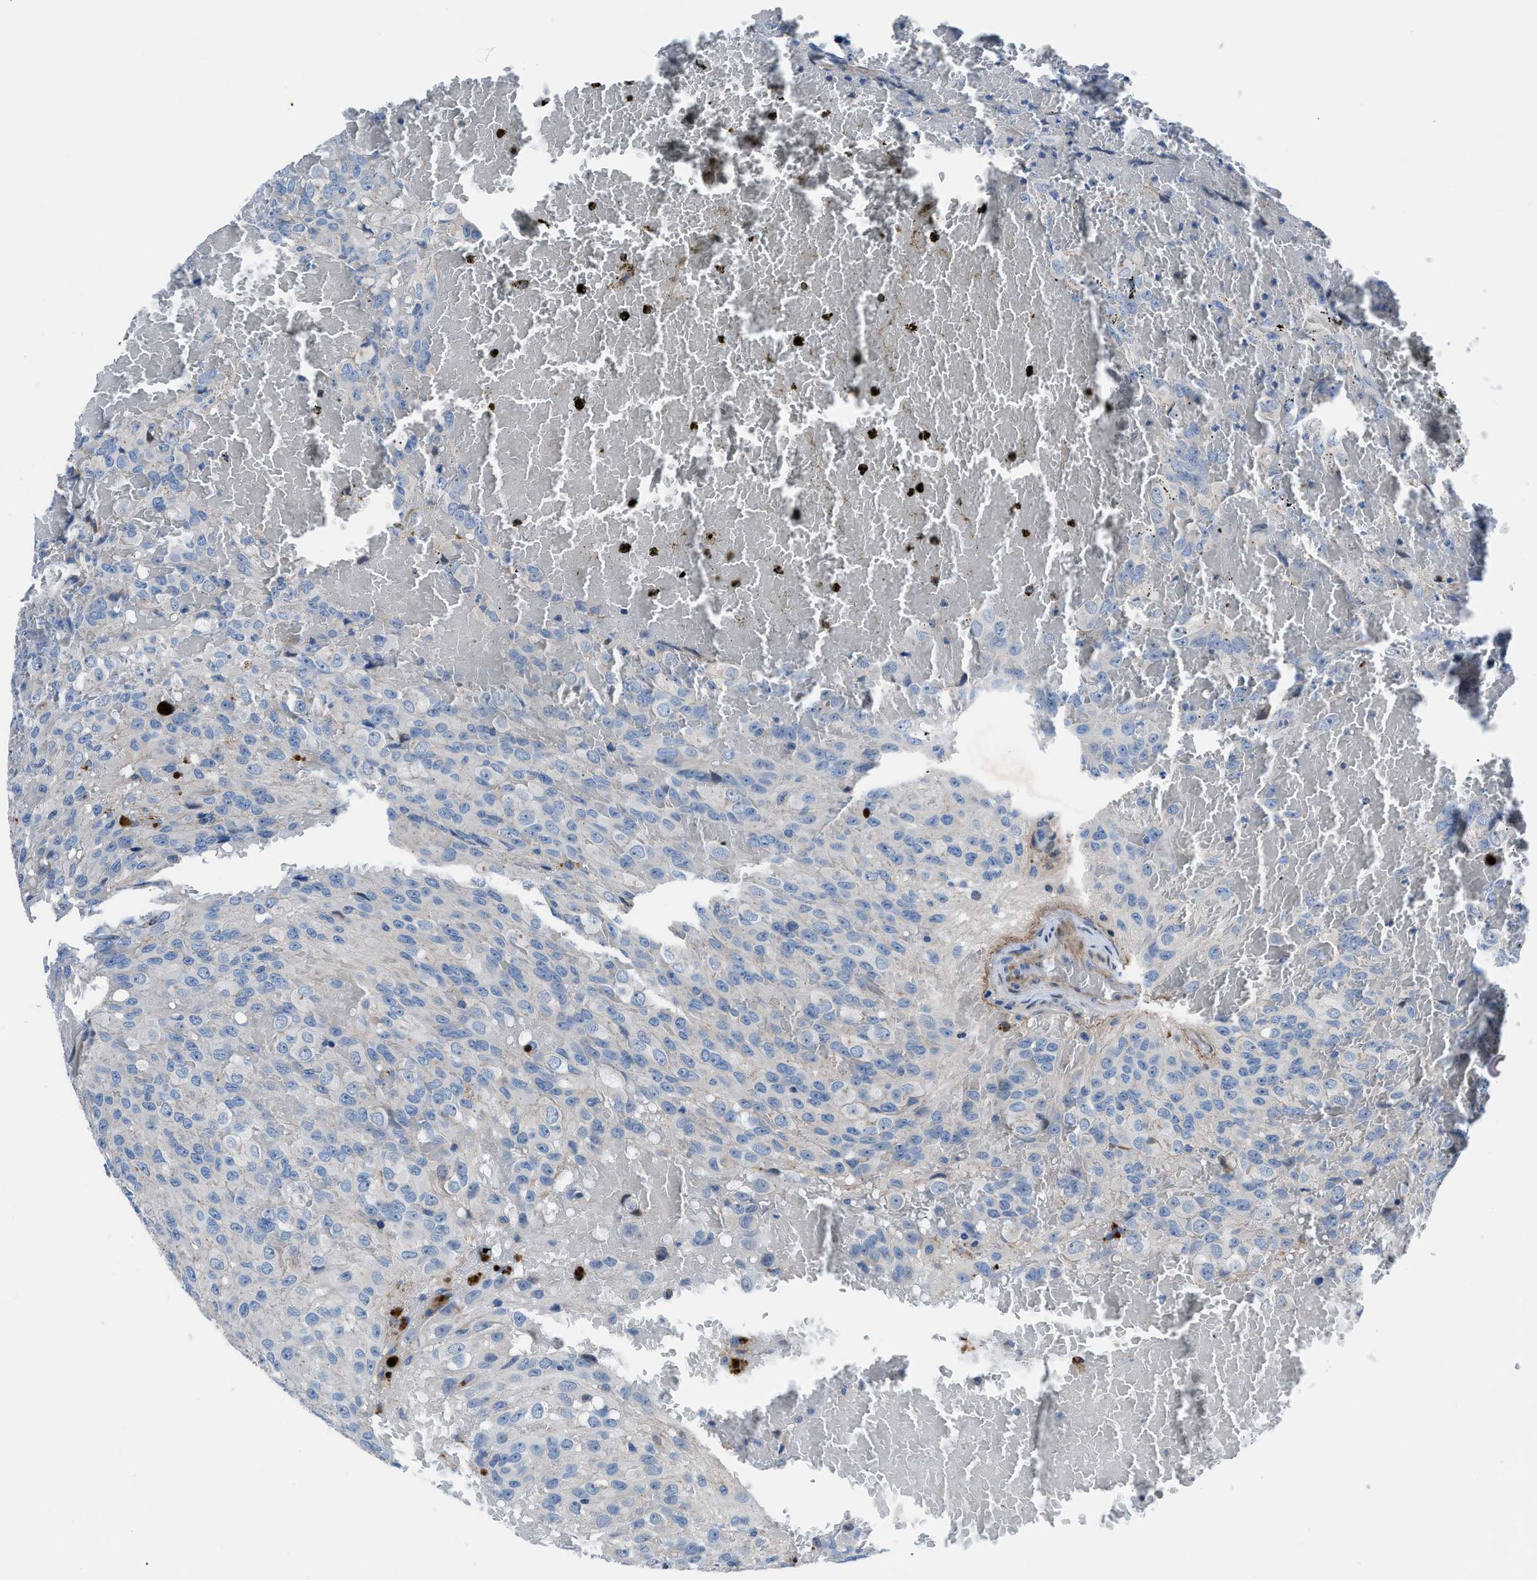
{"staining": {"intensity": "weak", "quantity": "25%-75%", "location": "cytoplasmic/membranous"}, "tissue": "glioma", "cell_type": "Tumor cells", "image_type": "cancer", "snomed": [{"axis": "morphology", "description": "Glioma, malignant, High grade"}, {"axis": "topography", "description": "Brain"}], "caption": "Protein expression analysis of high-grade glioma (malignant) shows weak cytoplasmic/membranous expression in approximately 25%-75% of tumor cells.", "gene": "UAP1", "patient": {"sex": "male", "age": 32}}